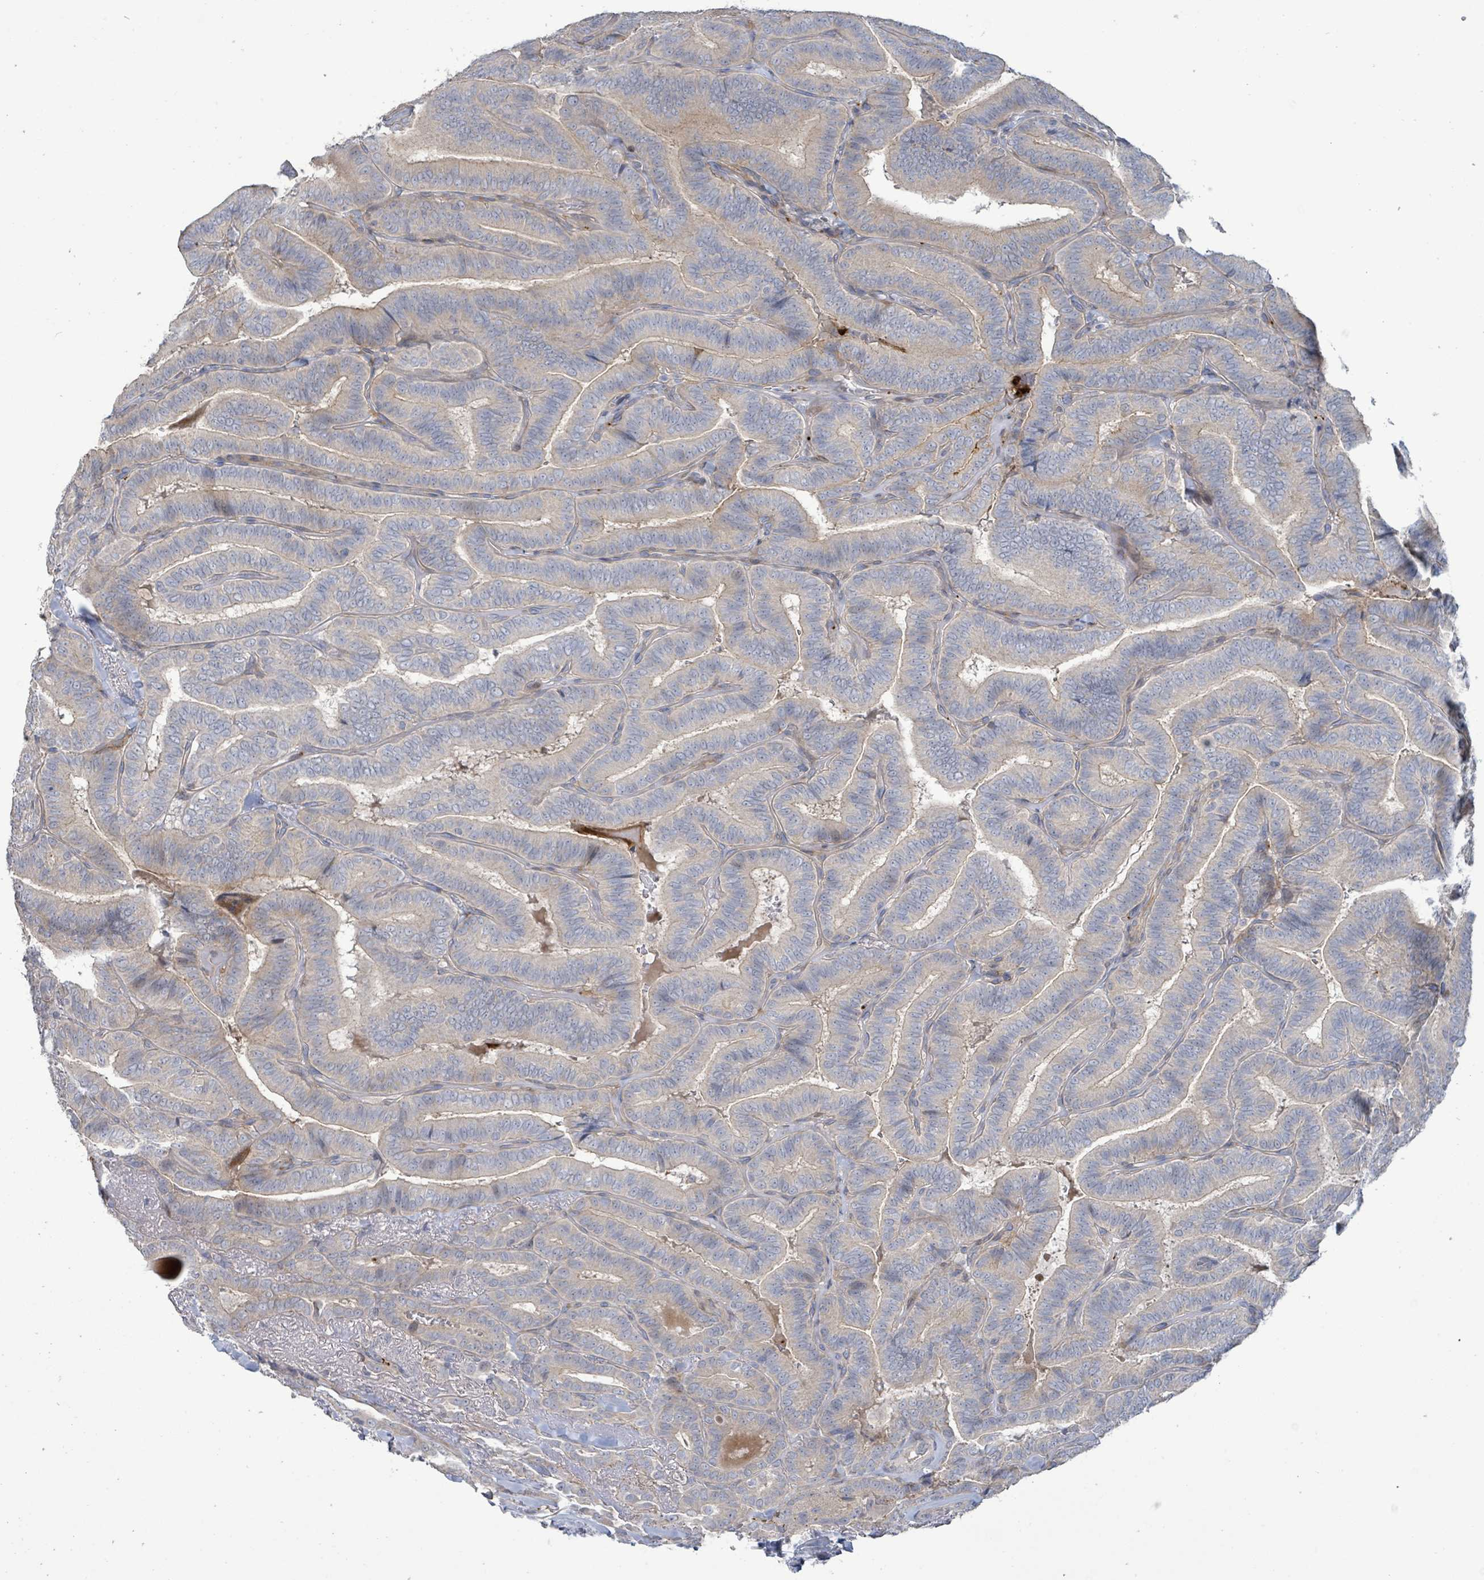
{"staining": {"intensity": "negative", "quantity": "none", "location": "none"}, "tissue": "thyroid cancer", "cell_type": "Tumor cells", "image_type": "cancer", "snomed": [{"axis": "morphology", "description": "Papillary adenocarcinoma, NOS"}, {"axis": "topography", "description": "Thyroid gland"}], "caption": "The immunohistochemistry (IHC) image has no significant positivity in tumor cells of thyroid cancer tissue.", "gene": "LILRA4", "patient": {"sex": "male", "age": 61}}